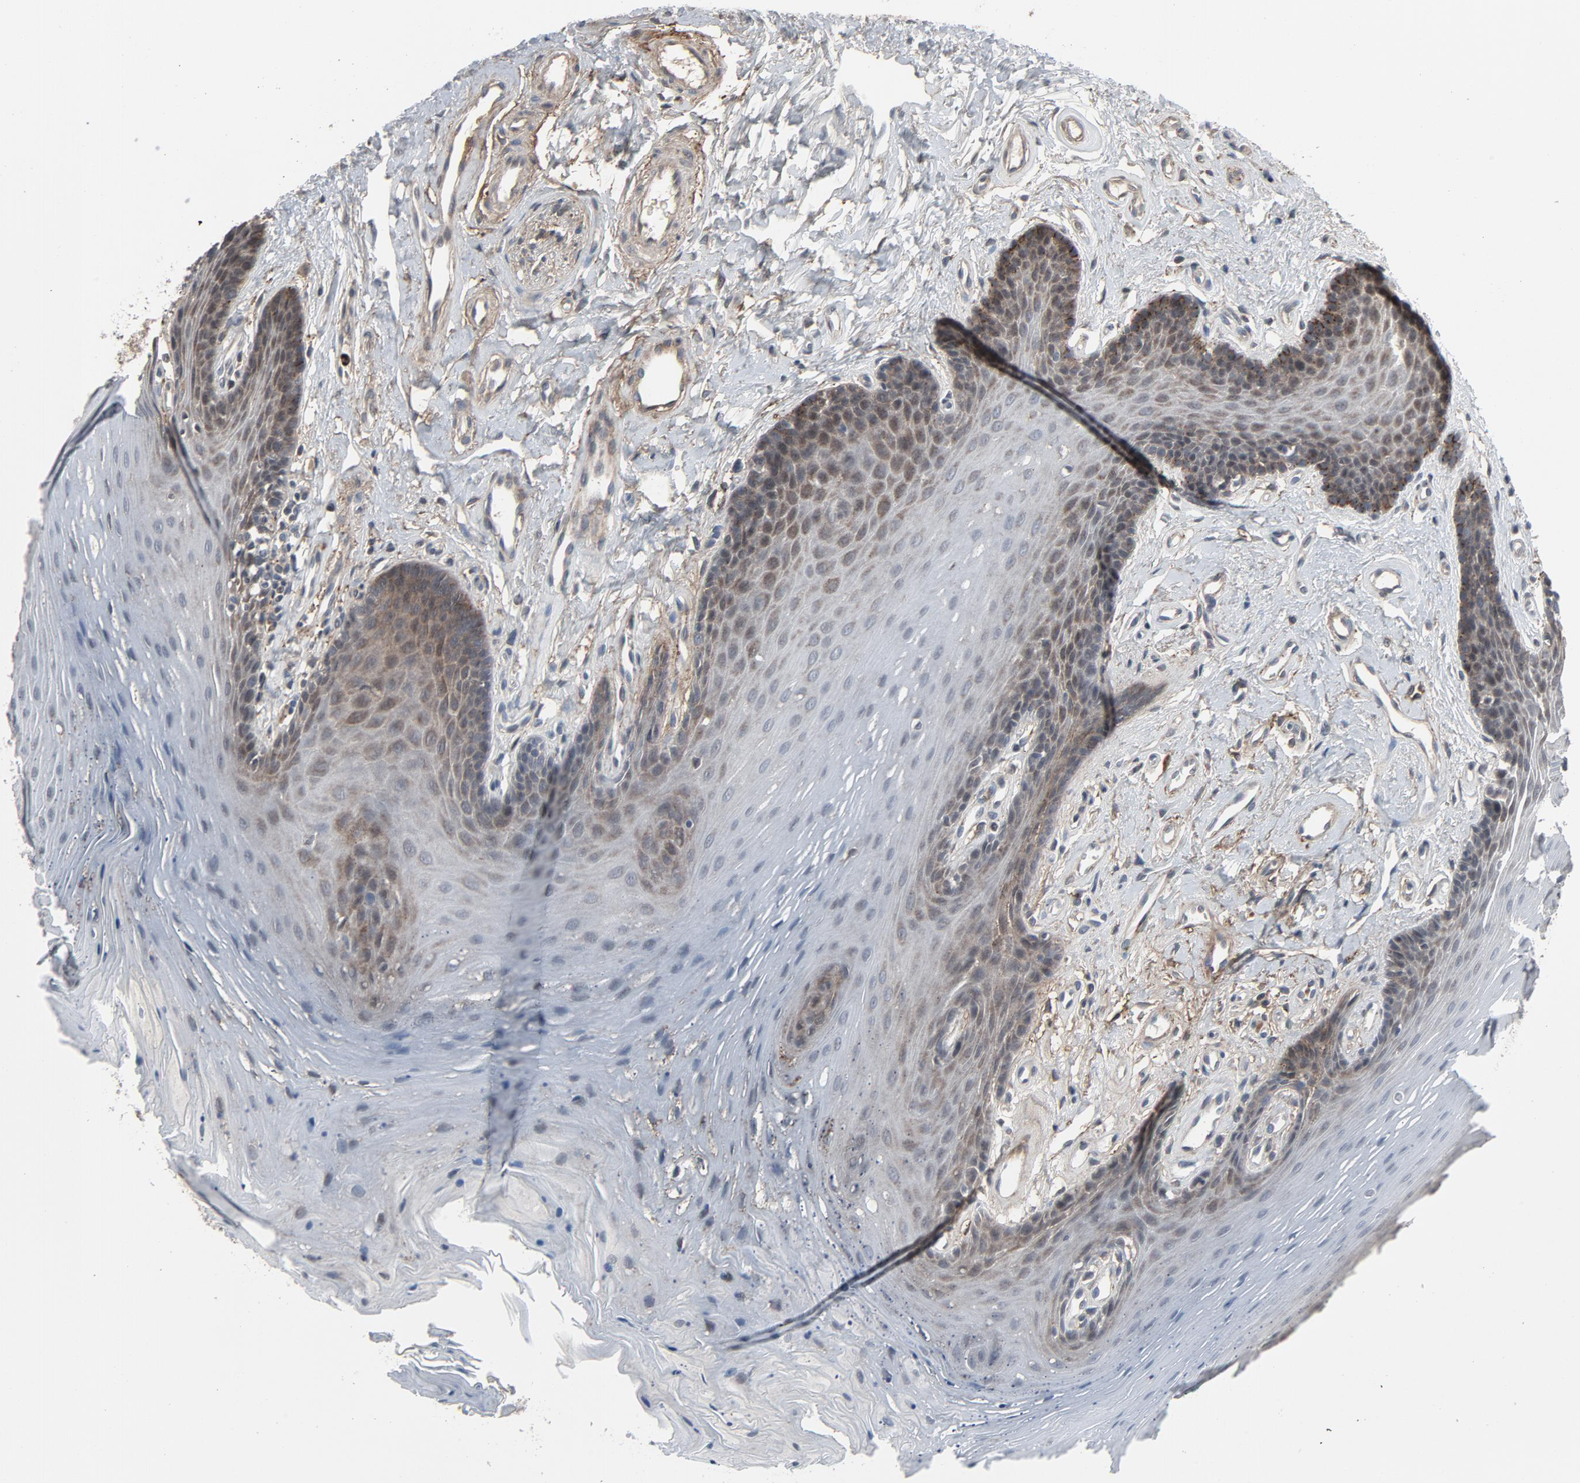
{"staining": {"intensity": "weak", "quantity": "<25%", "location": "cytoplasmic/membranous"}, "tissue": "oral mucosa", "cell_type": "Squamous epithelial cells", "image_type": "normal", "snomed": [{"axis": "morphology", "description": "Normal tissue, NOS"}, {"axis": "topography", "description": "Oral tissue"}], "caption": "DAB immunohistochemical staining of benign human oral mucosa displays no significant expression in squamous epithelial cells. Brightfield microscopy of immunohistochemistry (IHC) stained with DAB (3,3'-diaminobenzidine) (brown) and hematoxylin (blue), captured at high magnification.", "gene": "PDZD4", "patient": {"sex": "male", "age": 62}}